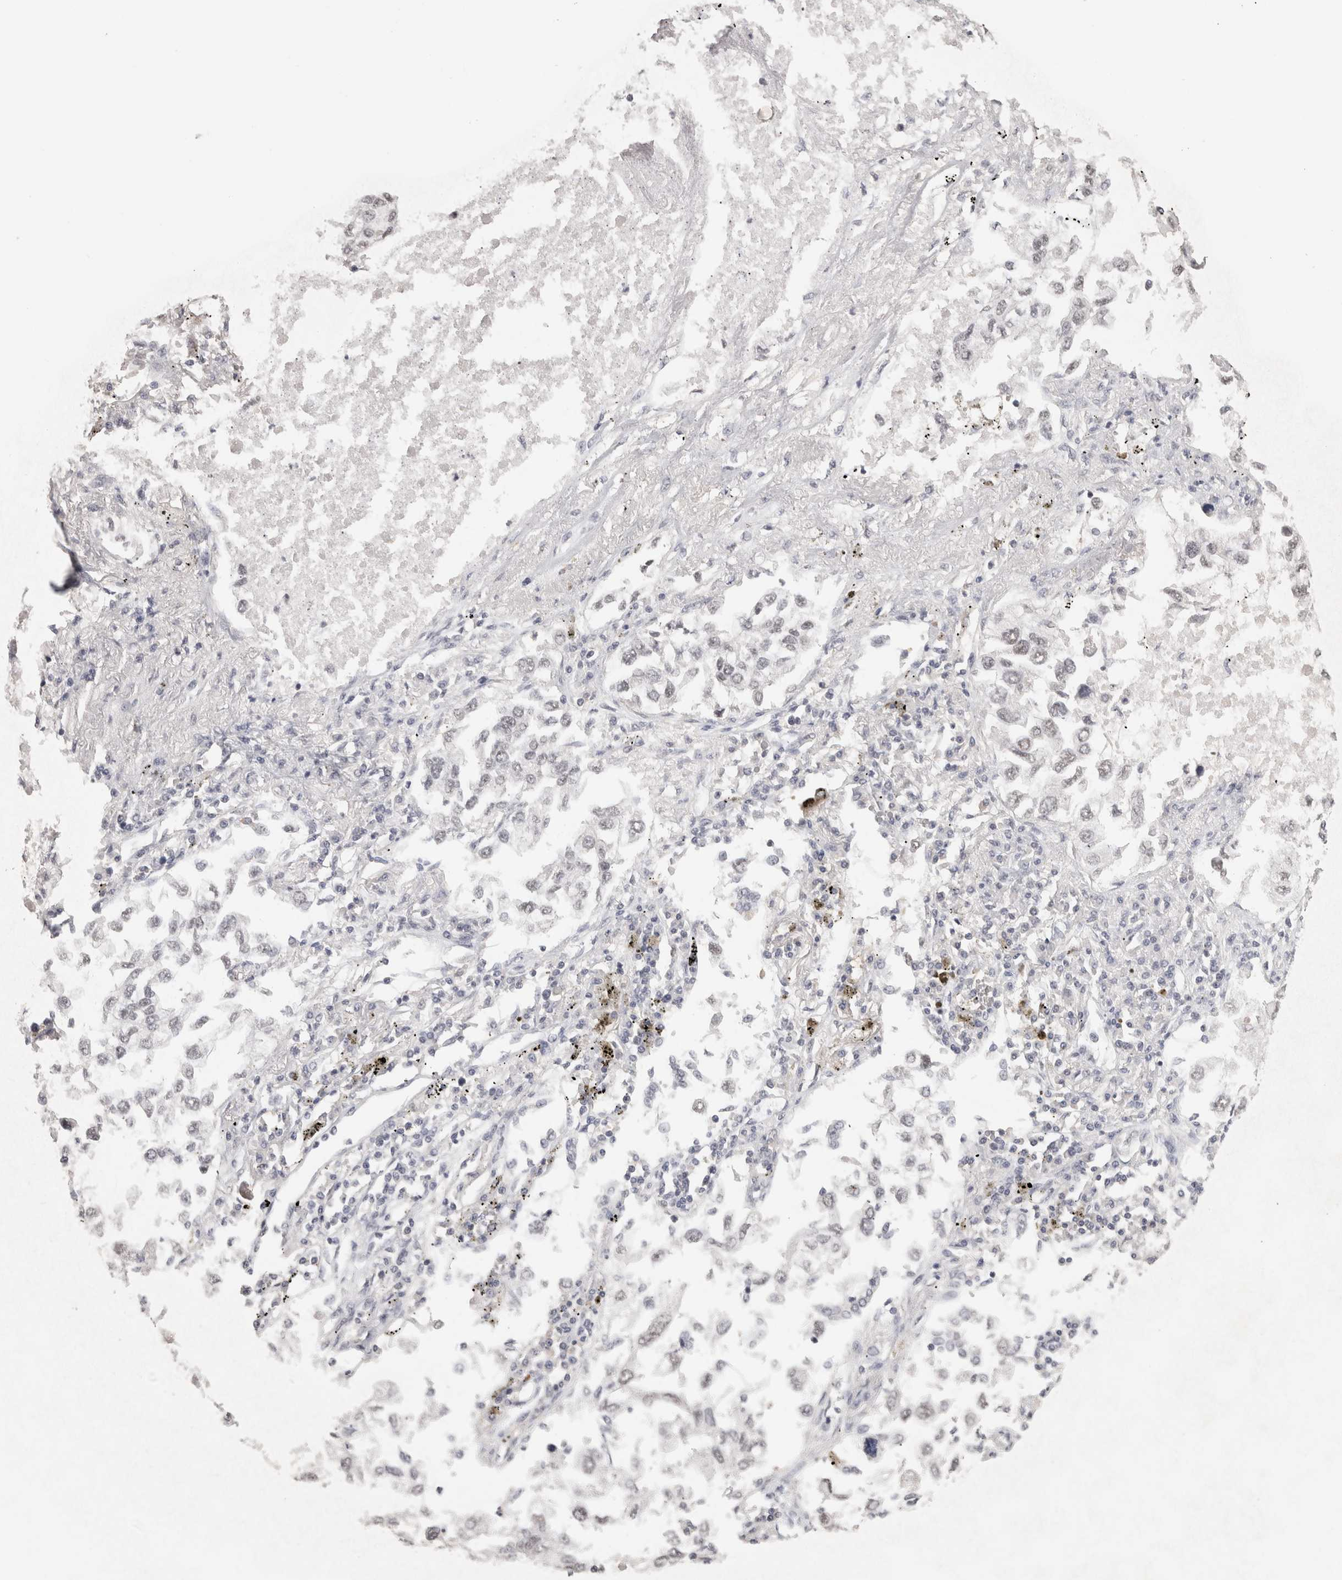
{"staining": {"intensity": "negative", "quantity": "none", "location": "none"}, "tissue": "lung cancer", "cell_type": "Tumor cells", "image_type": "cancer", "snomed": [{"axis": "morphology", "description": "Inflammation, NOS"}, {"axis": "morphology", "description": "Adenocarcinoma, NOS"}, {"axis": "topography", "description": "Lung"}], "caption": "The micrograph exhibits no staining of tumor cells in adenocarcinoma (lung).", "gene": "ZNF830", "patient": {"sex": "male", "age": 63}}